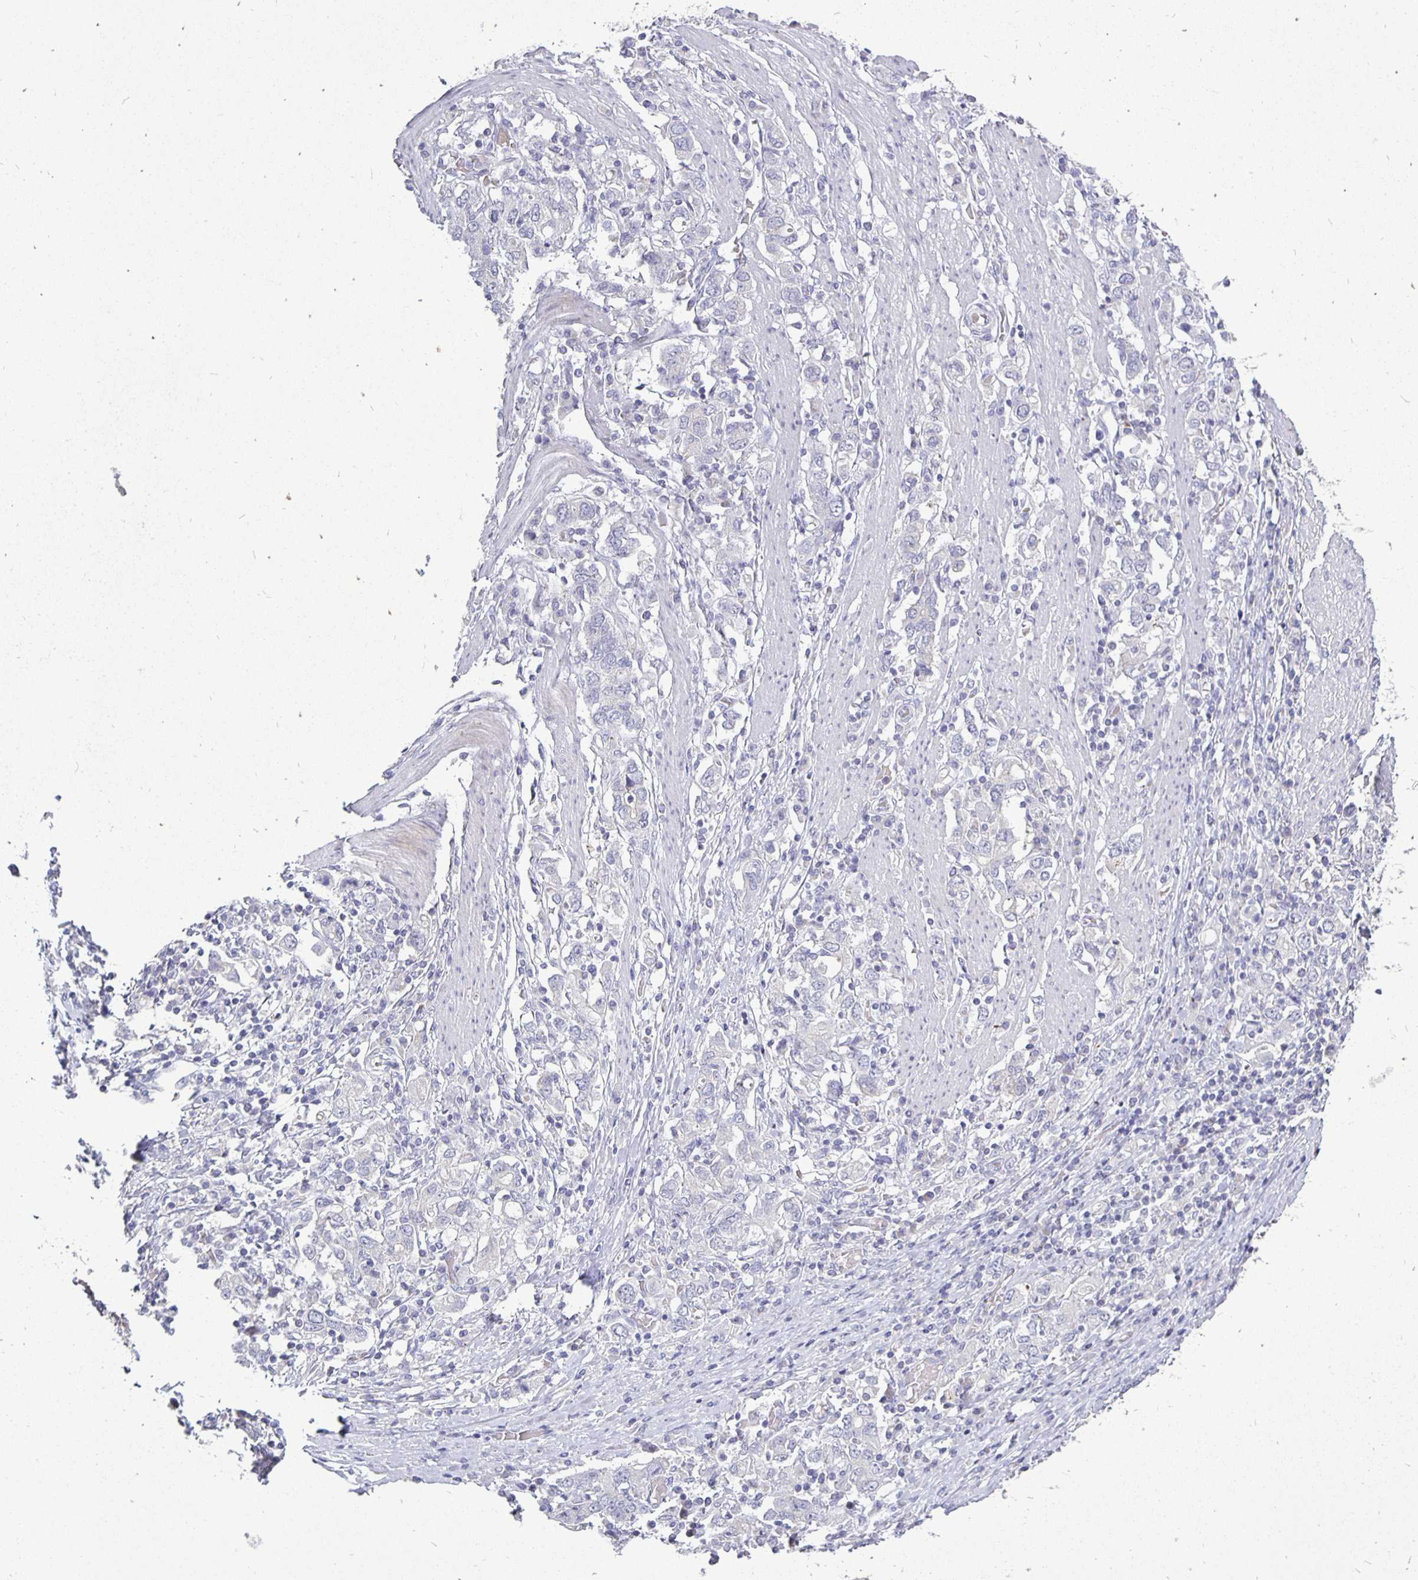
{"staining": {"intensity": "negative", "quantity": "none", "location": "none"}, "tissue": "stomach cancer", "cell_type": "Tumor cells", "image_type": "cancer", "snomed": [{"axis": "morphology", "description": "Adenocarcinoma, NOS"}, {"axis": "topography", "description": "Stomach, upper"}, {"axis": "topography", "description": "Stomach"}], "caption": "The histopathology image exhibits no staining of tumor cells in adenocarcinoma (stomach).", "gene": "ERBB2", "patient": {"sex": "male", "age": 62}}